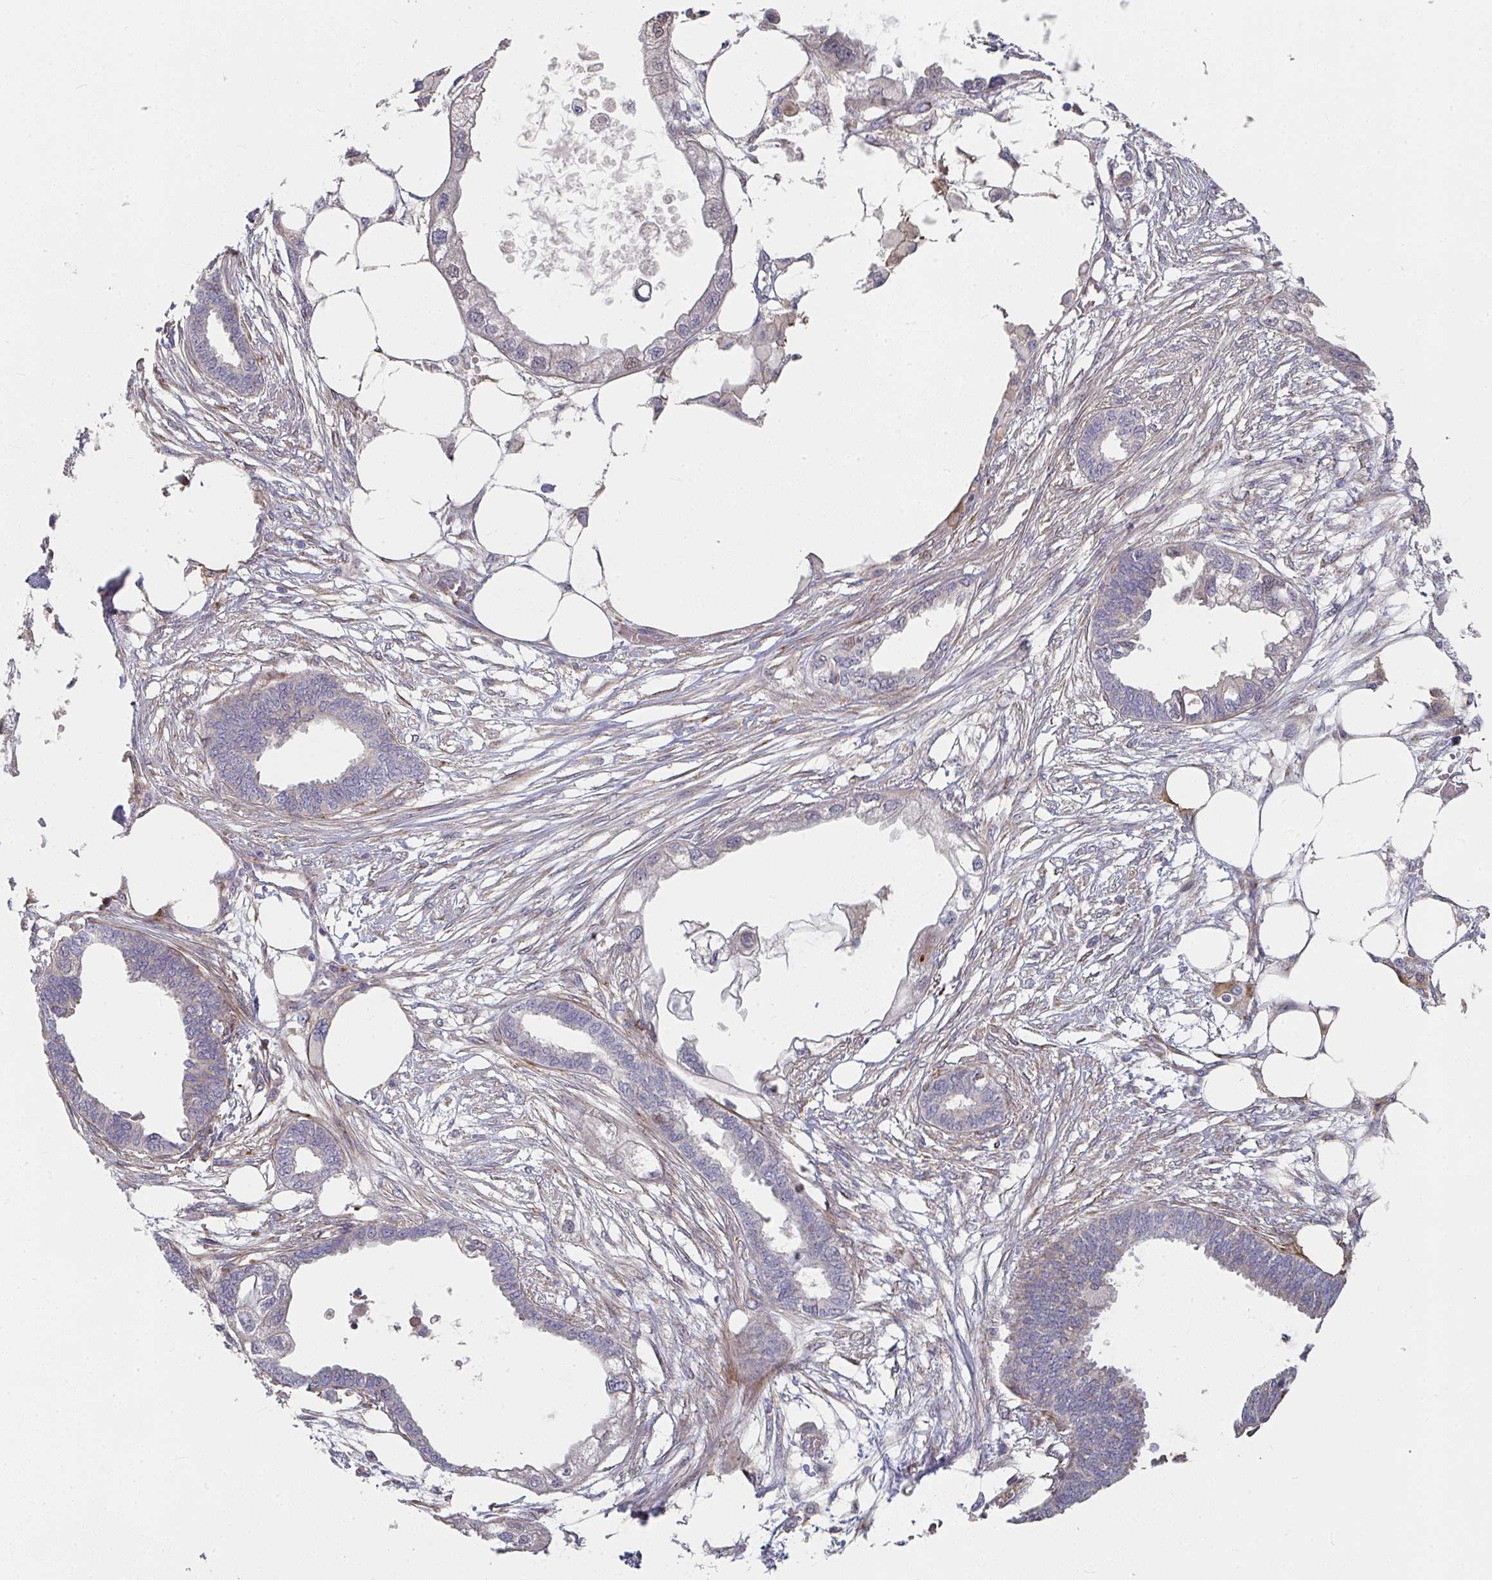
{"staining": {"intensity": "moderate", "quantity": "<25%", "location": "cytoplasmic/membranous,nuclear"}, "tissue": "endometrial cancer", "cell_type": "Tumor cells", "image_type": "cancer", "snomed": [{"axis": "morphology", "description": "Adenocarcinoma, NOS"}, {"axis": "morphology", "description": "Adenocarcinoma, metastatic, NOS"}, {"axis": "topography", "description": "Adipose tissue"}, {"axis": "topography", "description": "Endometrium"}], "caption": "Protein staining of endometrial cancer tissue reveals moderate cytoplasmic/membranous and nuclear staining in approximately <25% of tumor cells.", "gene": "RHEBL1", "patient": {"sex": "female", "age": 67}}